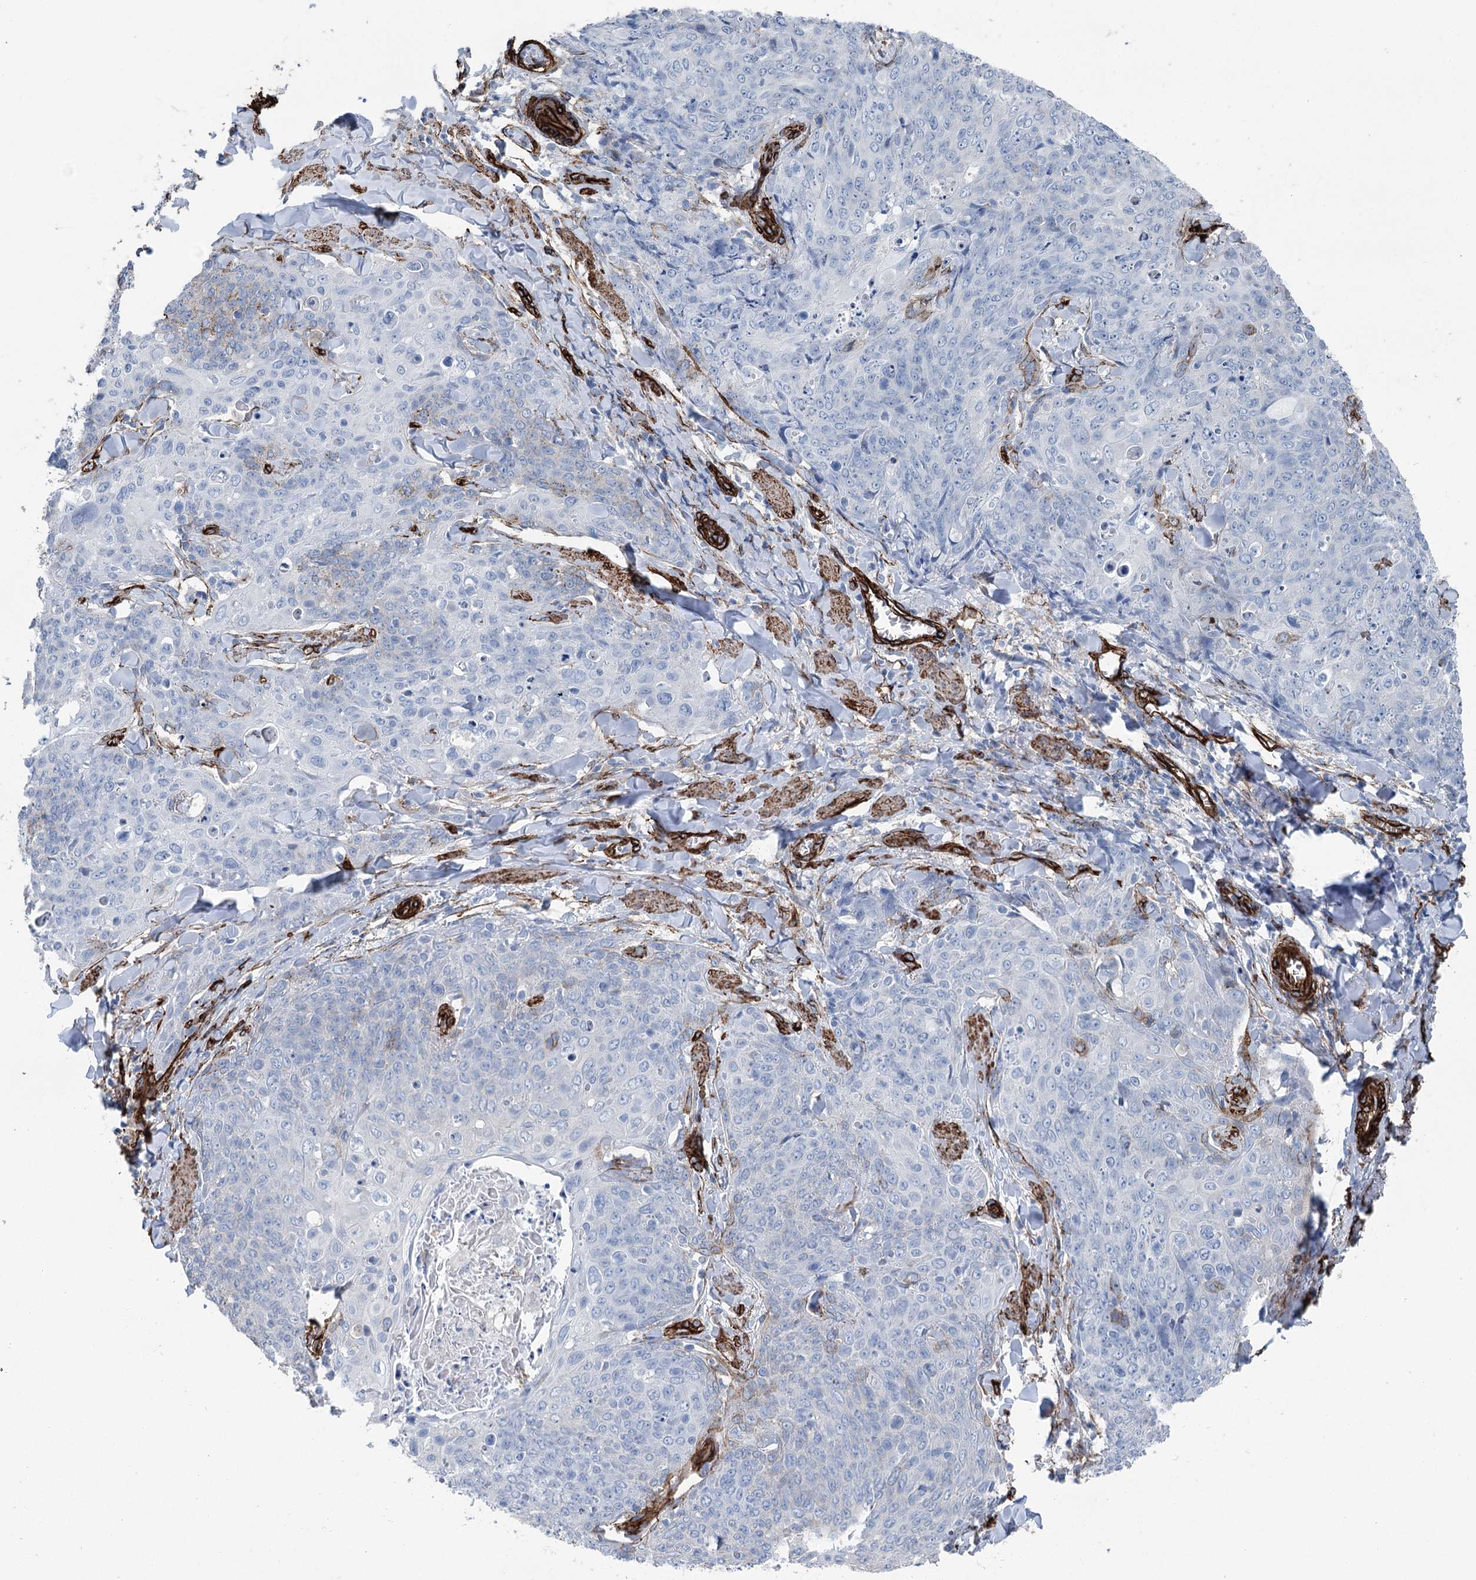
{"staining": {"intensity": "negative", "quantity": "none", "location": "none"}, "tissue": "skin cancer", "cell_type": "Tumor cells", "image_type": "cancer", "snomed": [{"axis": "morphology", "description": "Squamous cell carcinoma, NOS"}, {"axis": "topography", "description": "Skin"}, {"axis": "topography", "description": "Vulva"}], "caption": "Immunohistochemical staining of squamous cell carcinoma (skin) shows no significant positivity in tumor cells.", "gene": "IQSEC1", "patient": {"sex": "female", "age": 85}}